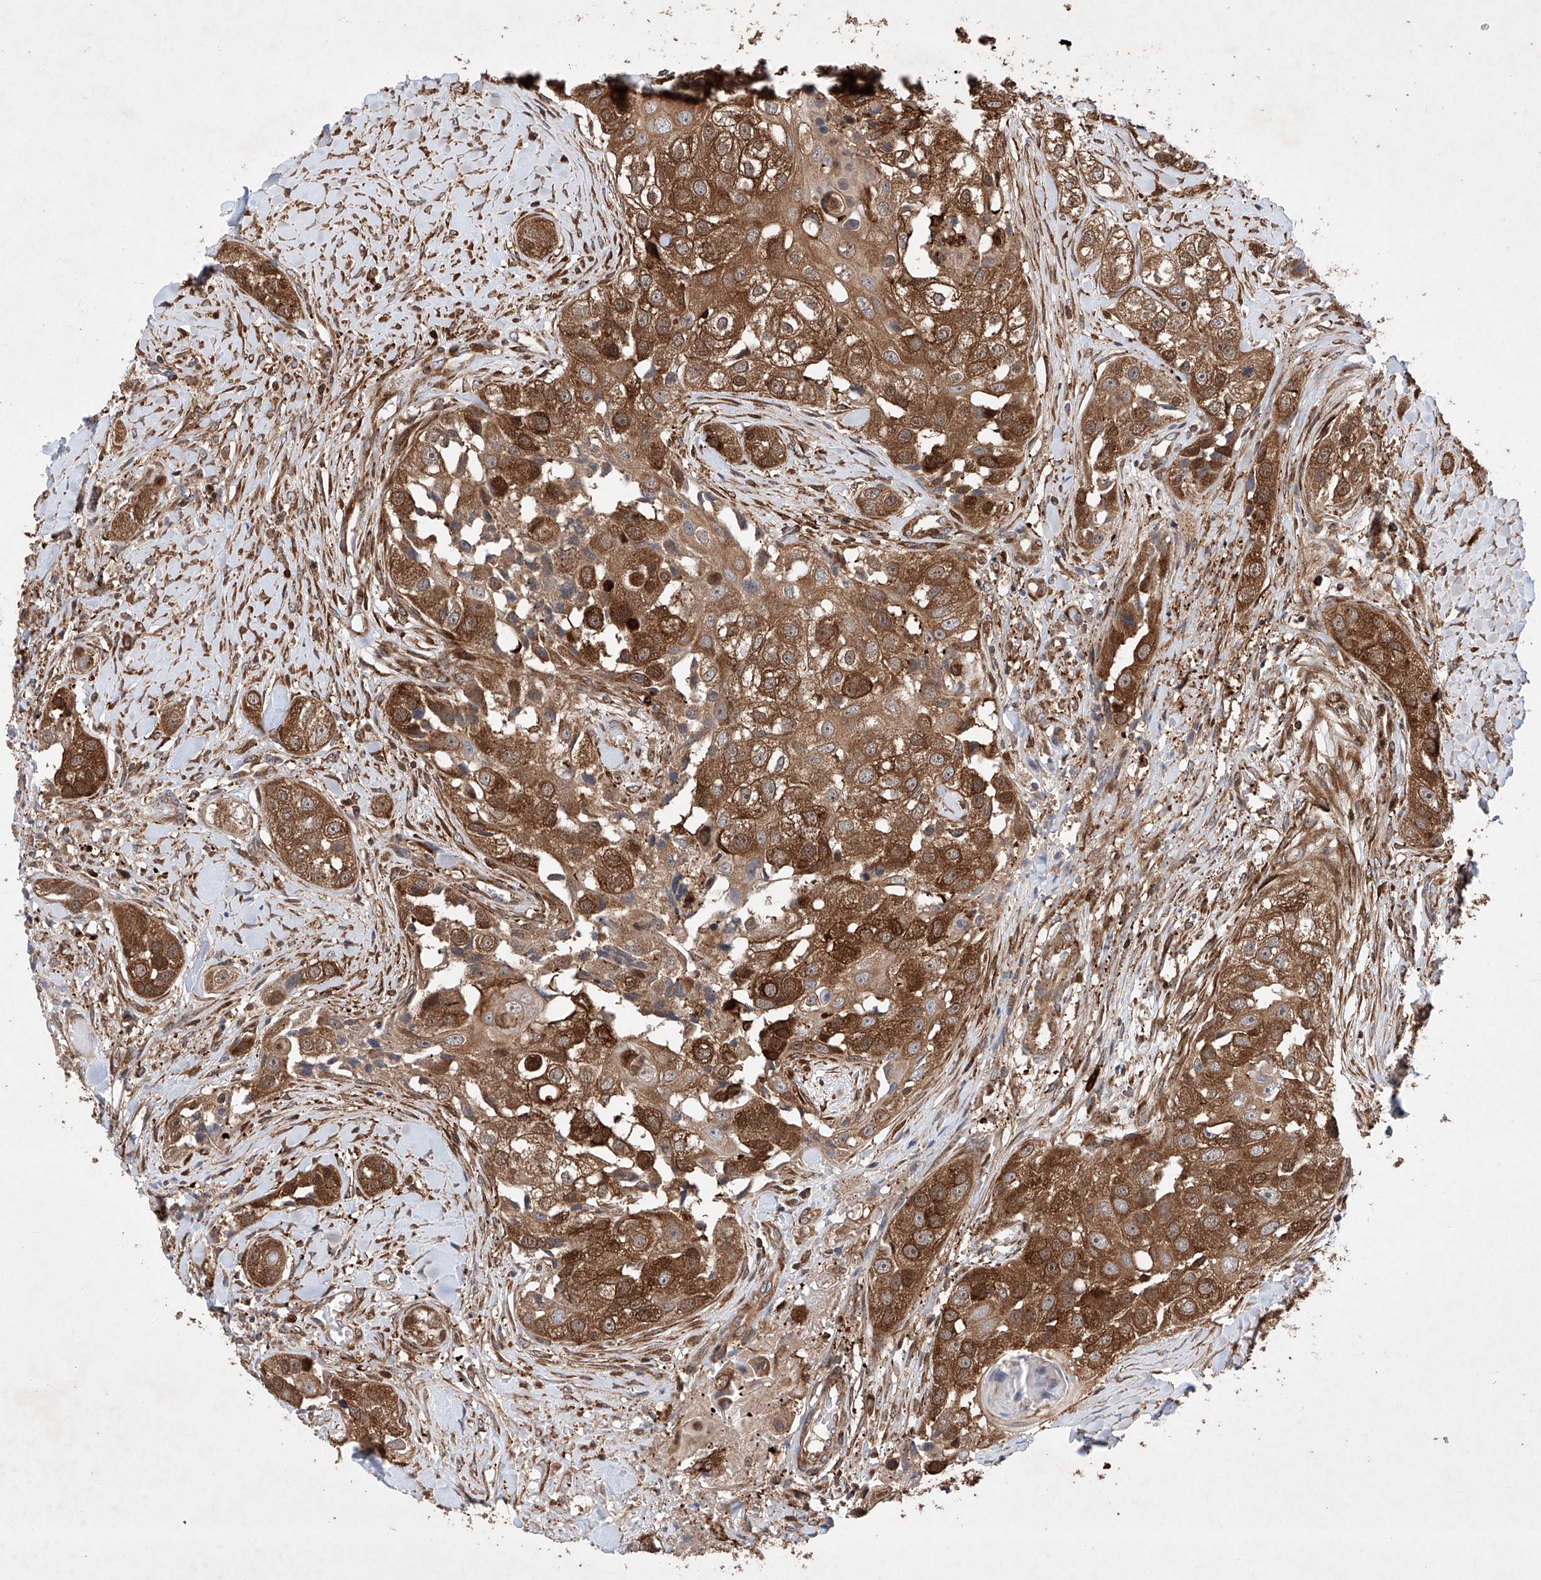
{"staining": {"intensity": "strong", "quantity": ">75%", "location": "cytoplasmic/membranous"}, "tissue": "head and neck cancer", "cell_type": "Tumor cells", "image_type": "cancer", "snomed": [{"axis": "morphology", "description": "Normal tissue, NOS"}, {"axis": "morphology", "description": "Squamous cell carcinoma, NOS"}, {"axis": "topography", "description": "Skeletal muscle"}, {"axis": "topography", "description": "Head-Neck"}], "caption": "Human head and neck cancer stained with a protein marker reveals strong staining in tumor cells.", "gene": "TIMM23", "patient": {"sex": "male", "age": 51}}